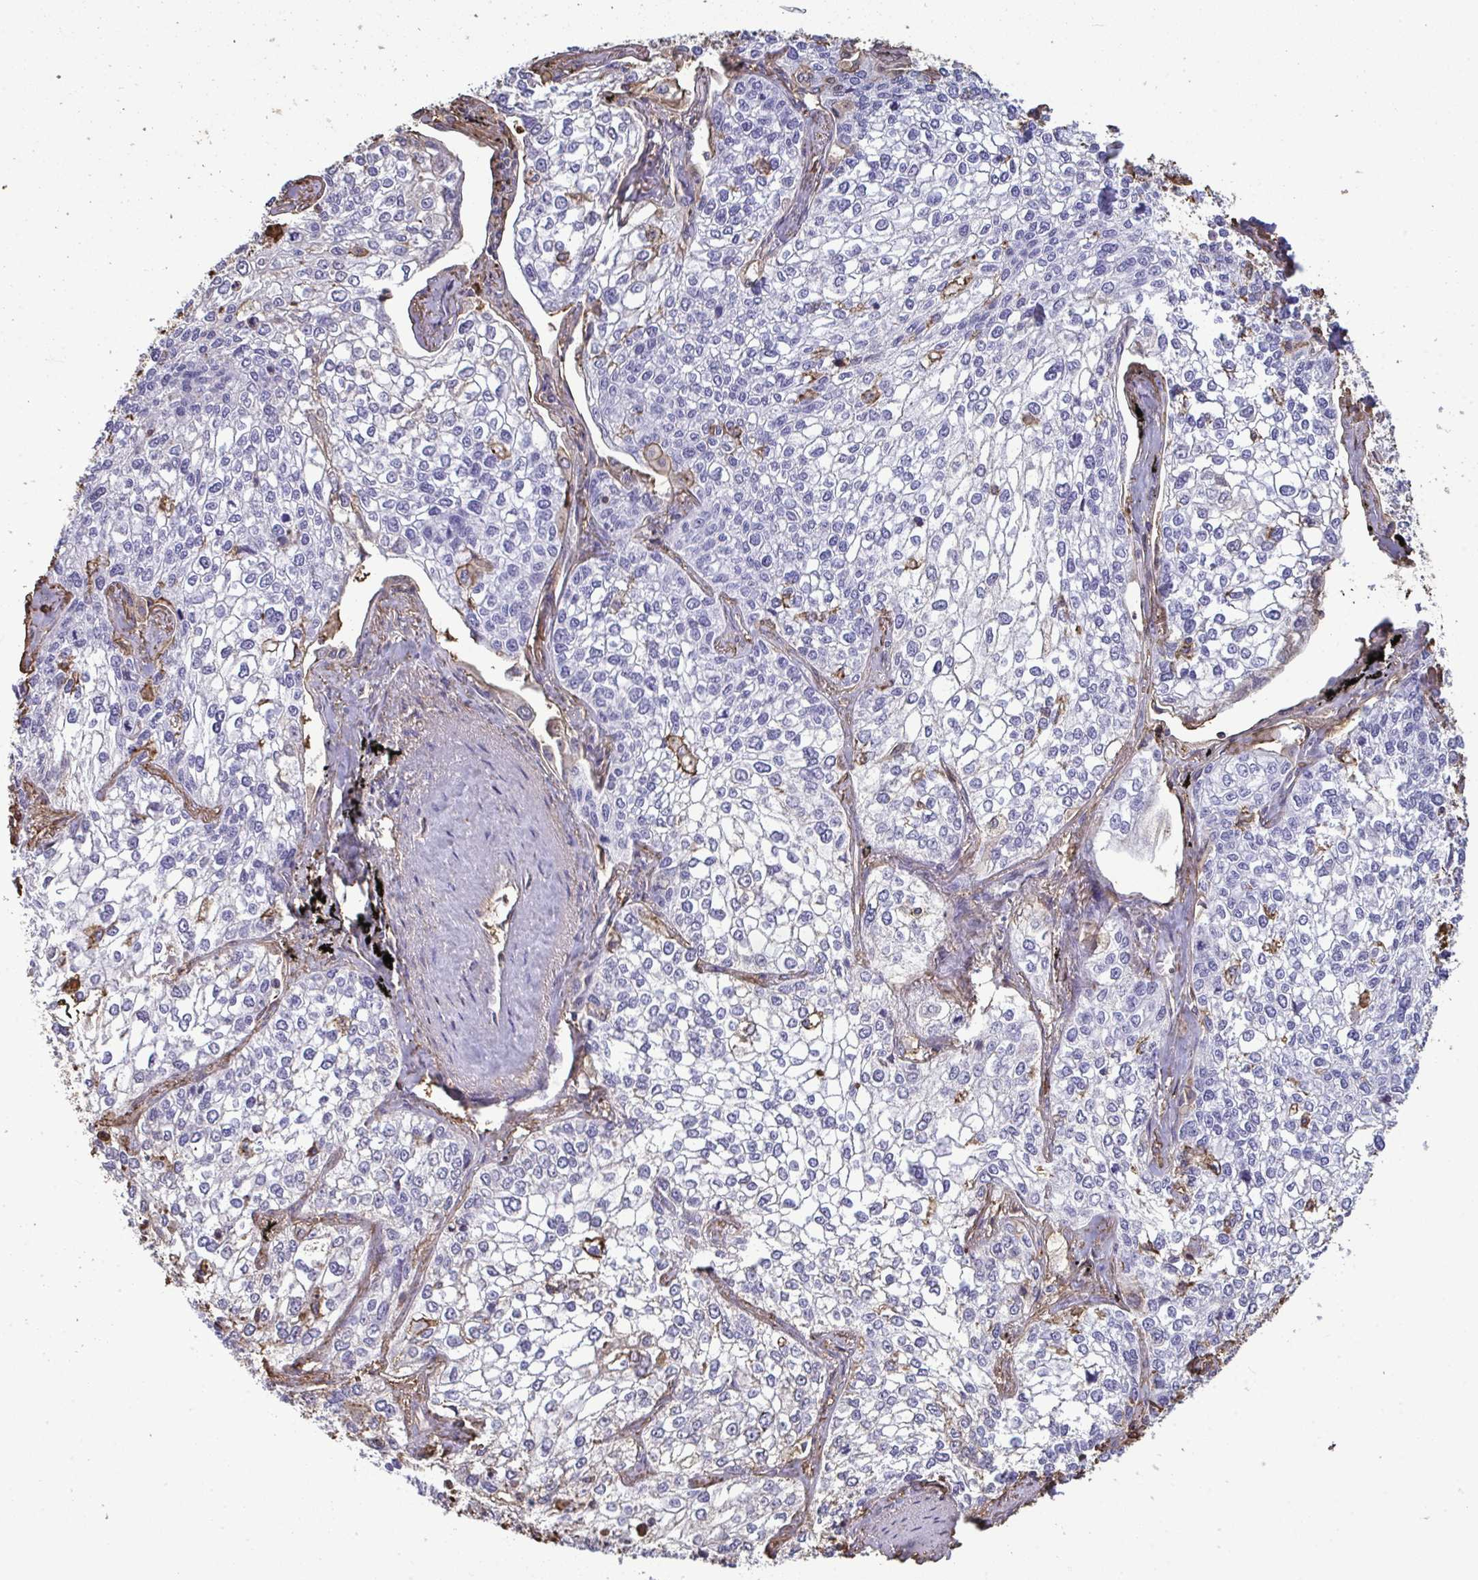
{"staining": {"intensity": "negative", "quantity": "none", "location": "none"}, "tissue": "lung cancer", "cell_type": "Tumor cells", "image_type": "cancer", "snomed": [{"axis": "morphology", "description": "Squamous cell carcinoma, NOS"}, {"axis": "topography", "description": "Lung"}], "caption": "IHC histopathology image of human lung cancer (squamous cell carcinoma) stained for a protein (brown), which shows no staining in tumor cells.", "gene": "ANXA5", "patient": {"sex": "male", "age": 74}}